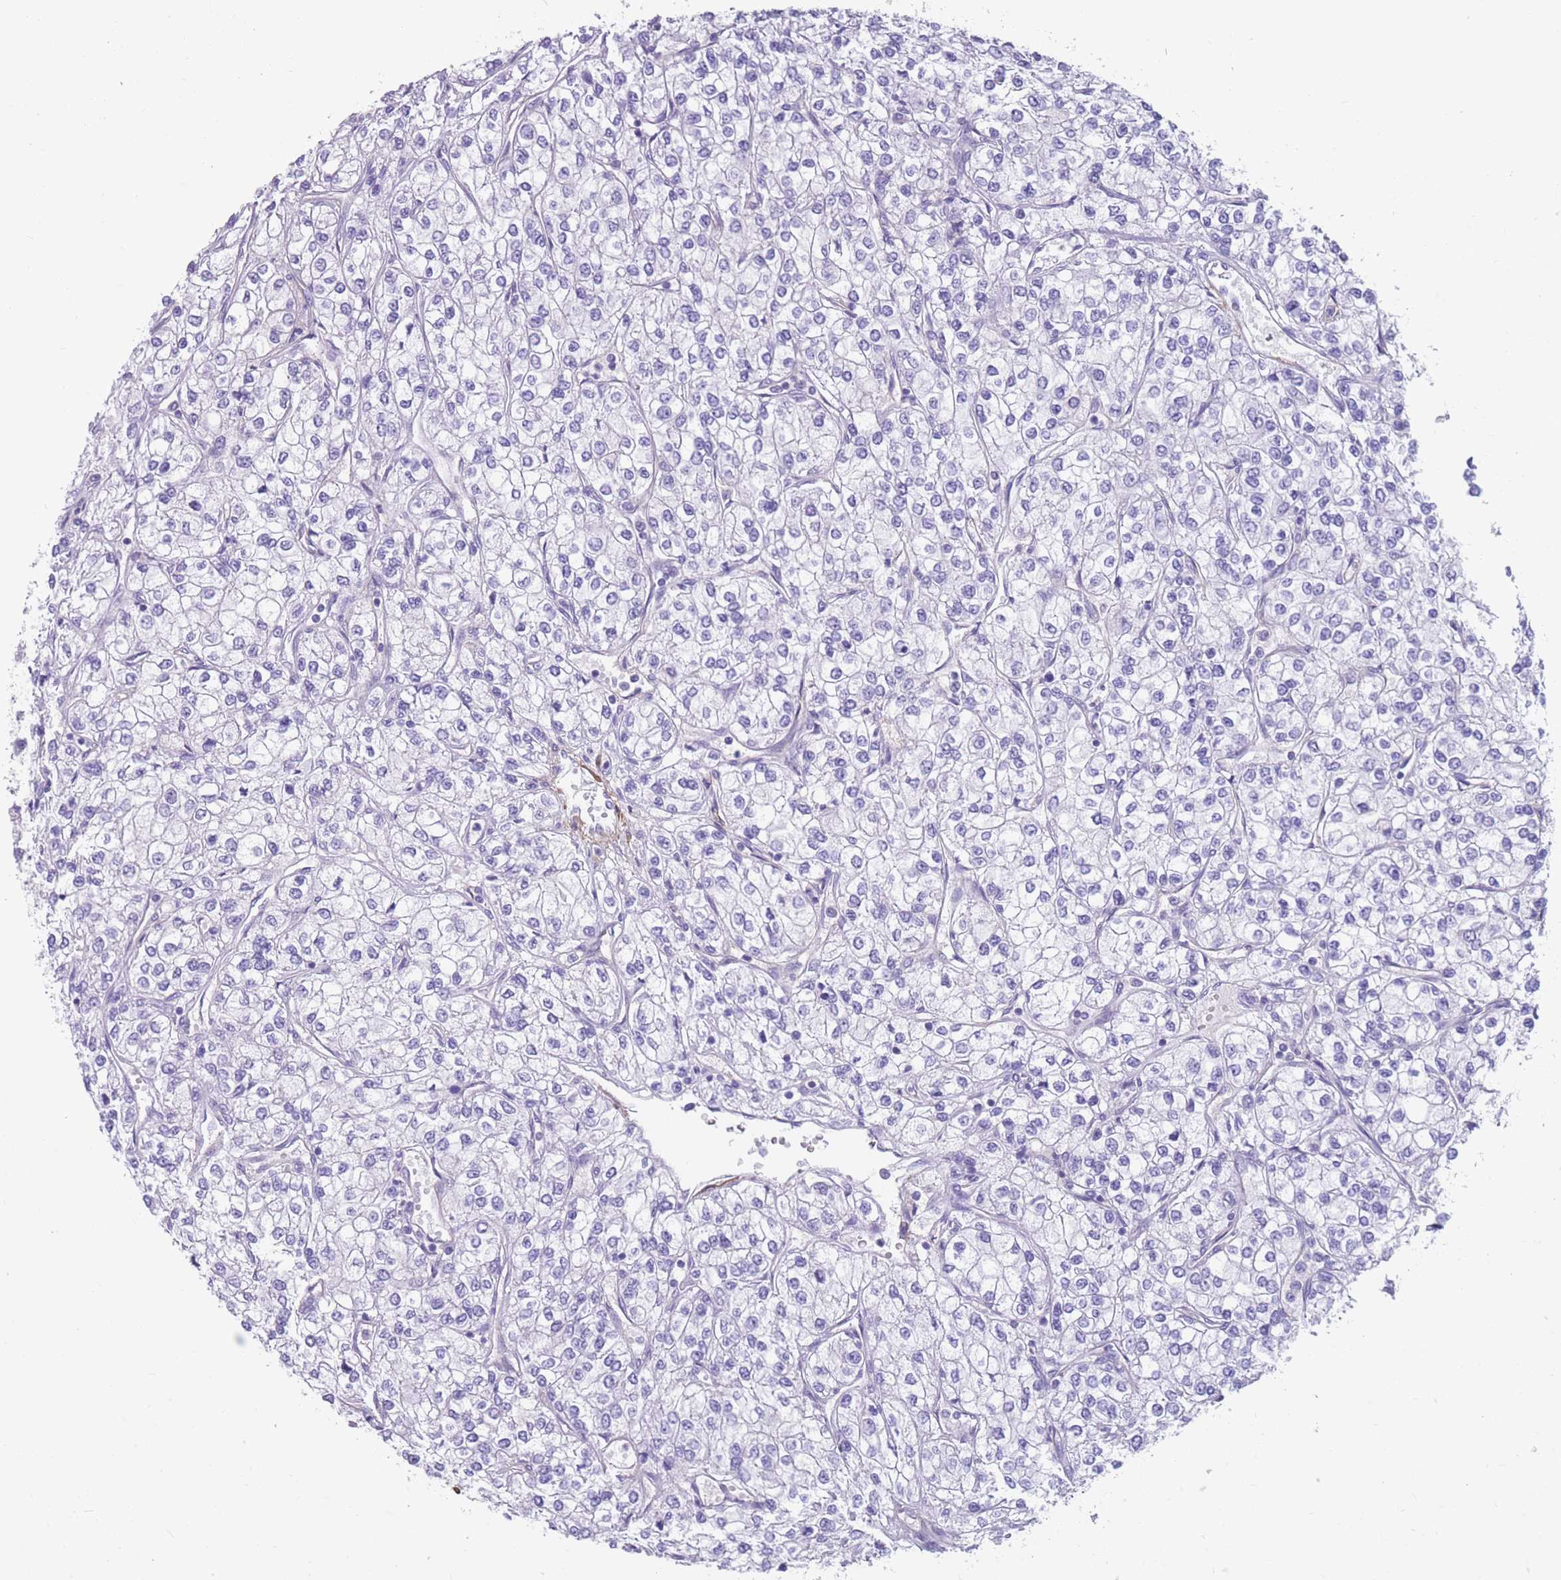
{"staining": {"intensity": "negative", "quantity": "none", "location": "none"}, "tissue": "renal cancer", "cell_type": "Tumor cells", "image_type": "cancer", "snomed": [{"axis": "morphology", "description": "Adenocarcinoma, NOS"}, {"axis": "topography", "description": "Kidney"}], "caption": "This is a photomicrograph of immunohistochemistry (IHC) staining of renal cancer (adenocarcinoma), which shows no staining in tumor cells.", "gene": "DPYD", "patient": {"sex": "male", "age": 80}}